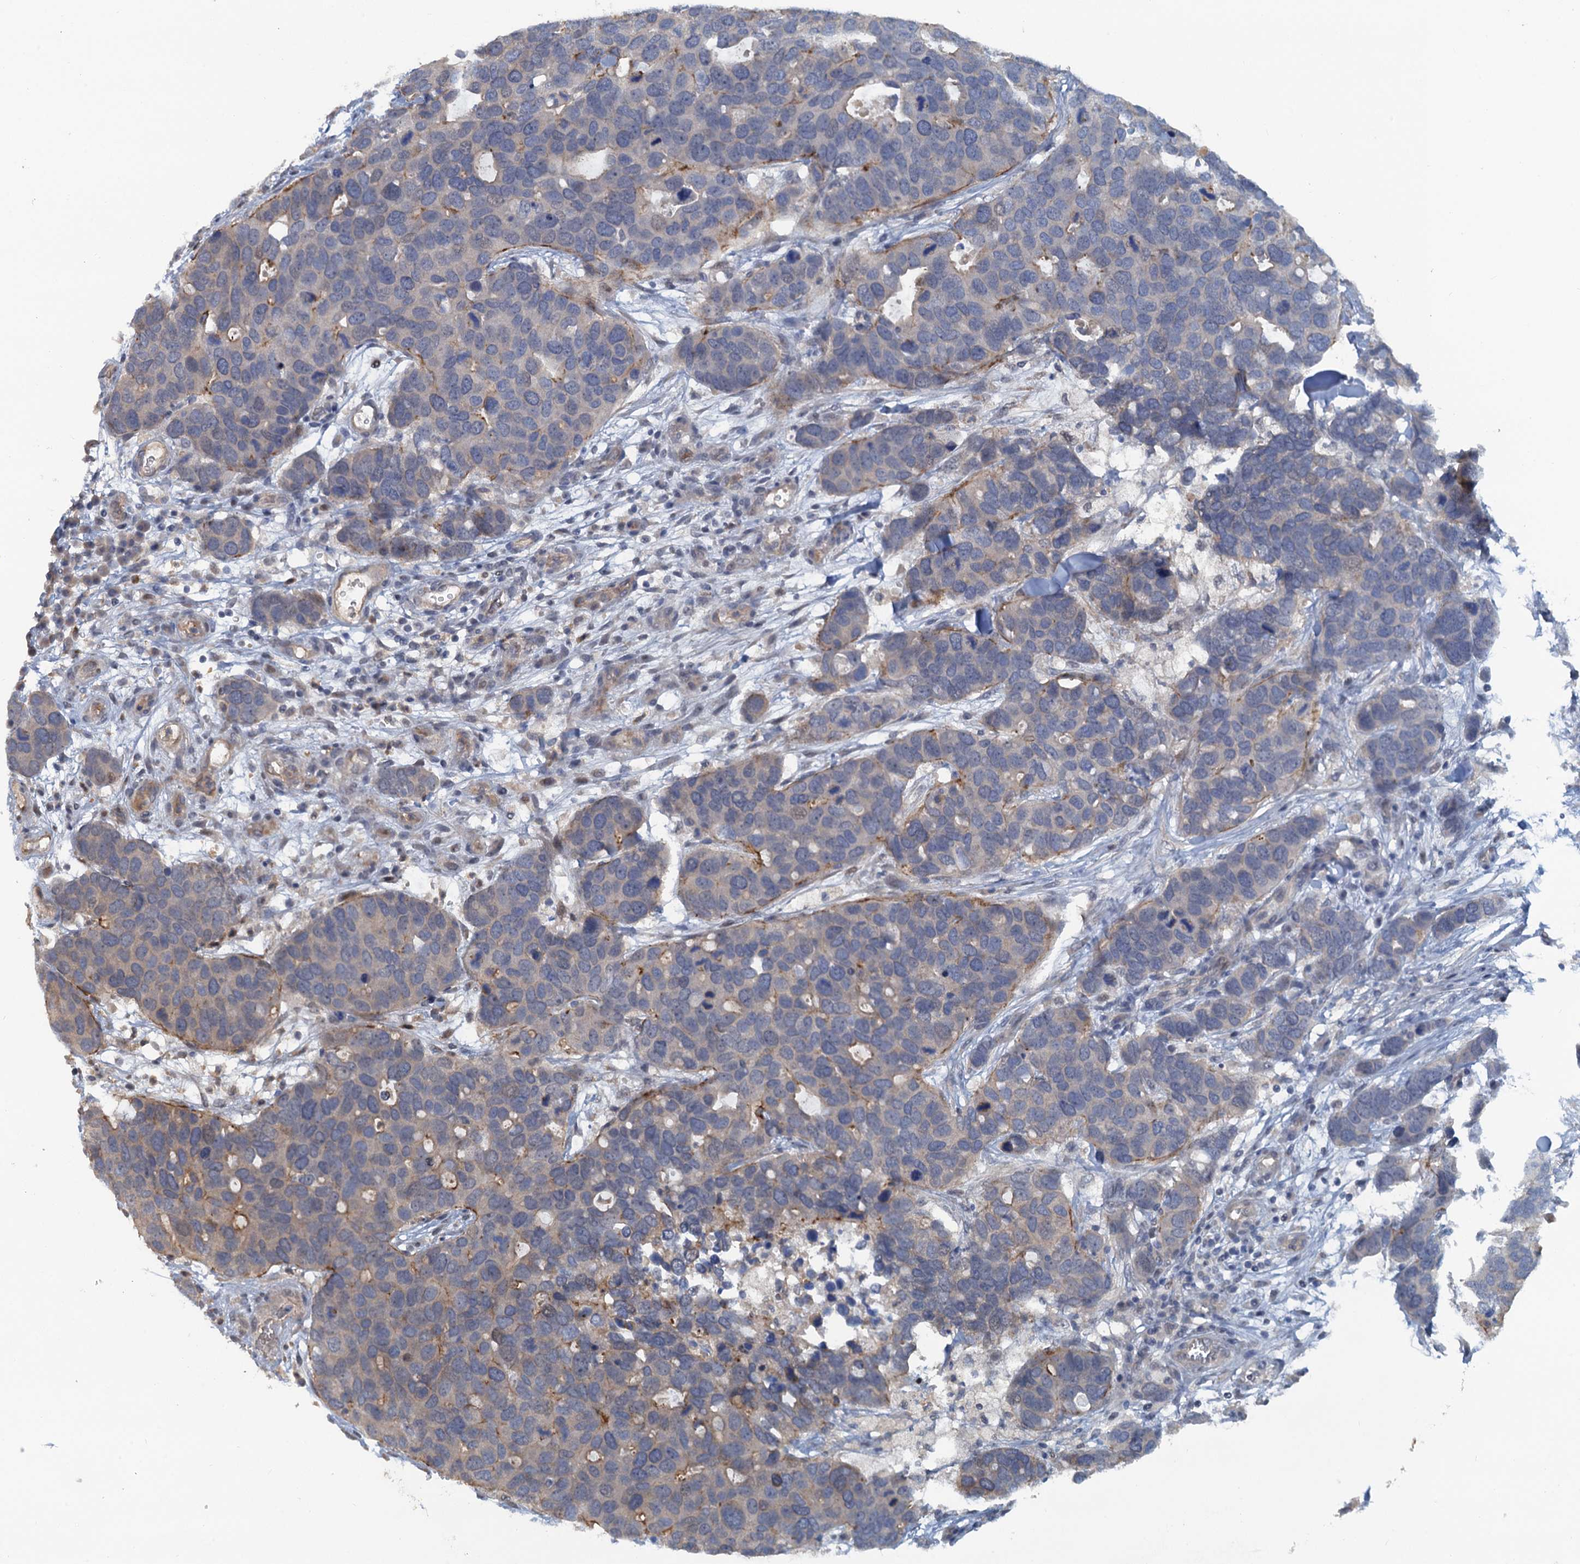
{"staining": {"intensity": "weak", "quantity": "<25%", "location": "cytoplasmic/membranous"}, "tissue": "breast cancer", "cell_type": "Tumor cells", "image_type": "cancer", "snomed": [{"axis": "morphology", "description": "Duct carcinoma"}, {"axis": "topography", "description": "Breast"}], "caption": "This is a photomicrograph of immunohistochemistry staining of intraductal carcinoma (breast), which shows no expression in tumor cells.", "gene": "MYO16", "patient": {"sex": "female", "age": 83}}